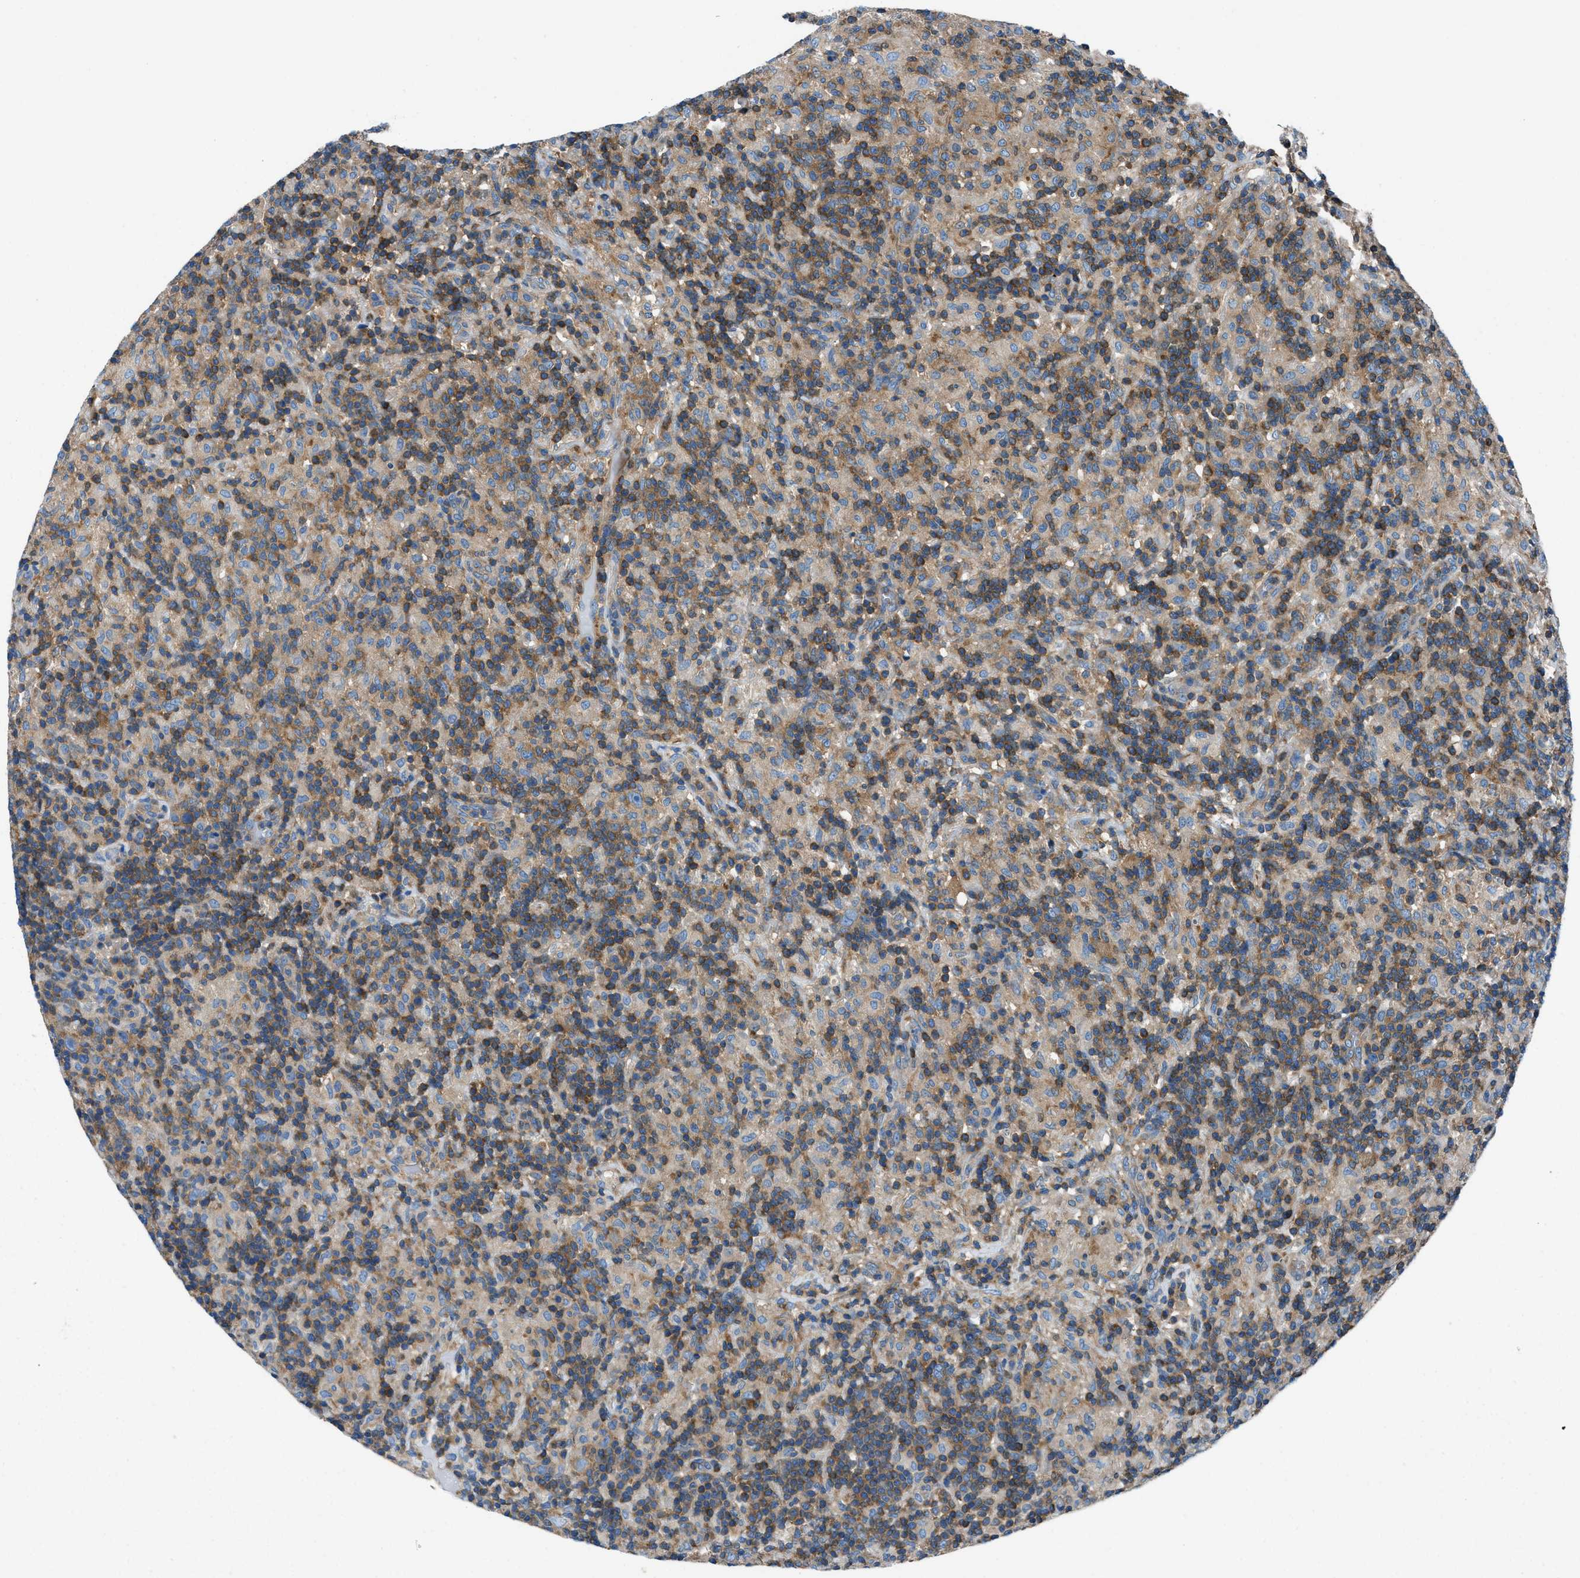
{"staining": {"intensity": "weak", "quantity": ">75%", "location": "cytoplasmic/membranous"}, "tissue": "lymphoma", "cell_type": "Tumor cells", "image_type": "cancer", "snomed": [{"axis": "morphology", "description": "Hodgkin's disease, NOS"}, {"axis": "topography", "description": "Lymph node"}], "caption": "High-power microscopy captured an immunohistochemistry (IHC) image of lymphoma, revealing weak cytoplasmic/membranous expression in about >75% of tumor cells. The staining is performed using DAB brown chromogen to label protein expression. The nuclei are counter-stained blue using hematoxylin.", "gene": "SARS1", "patient": {"sex": "male", "age": 70}}